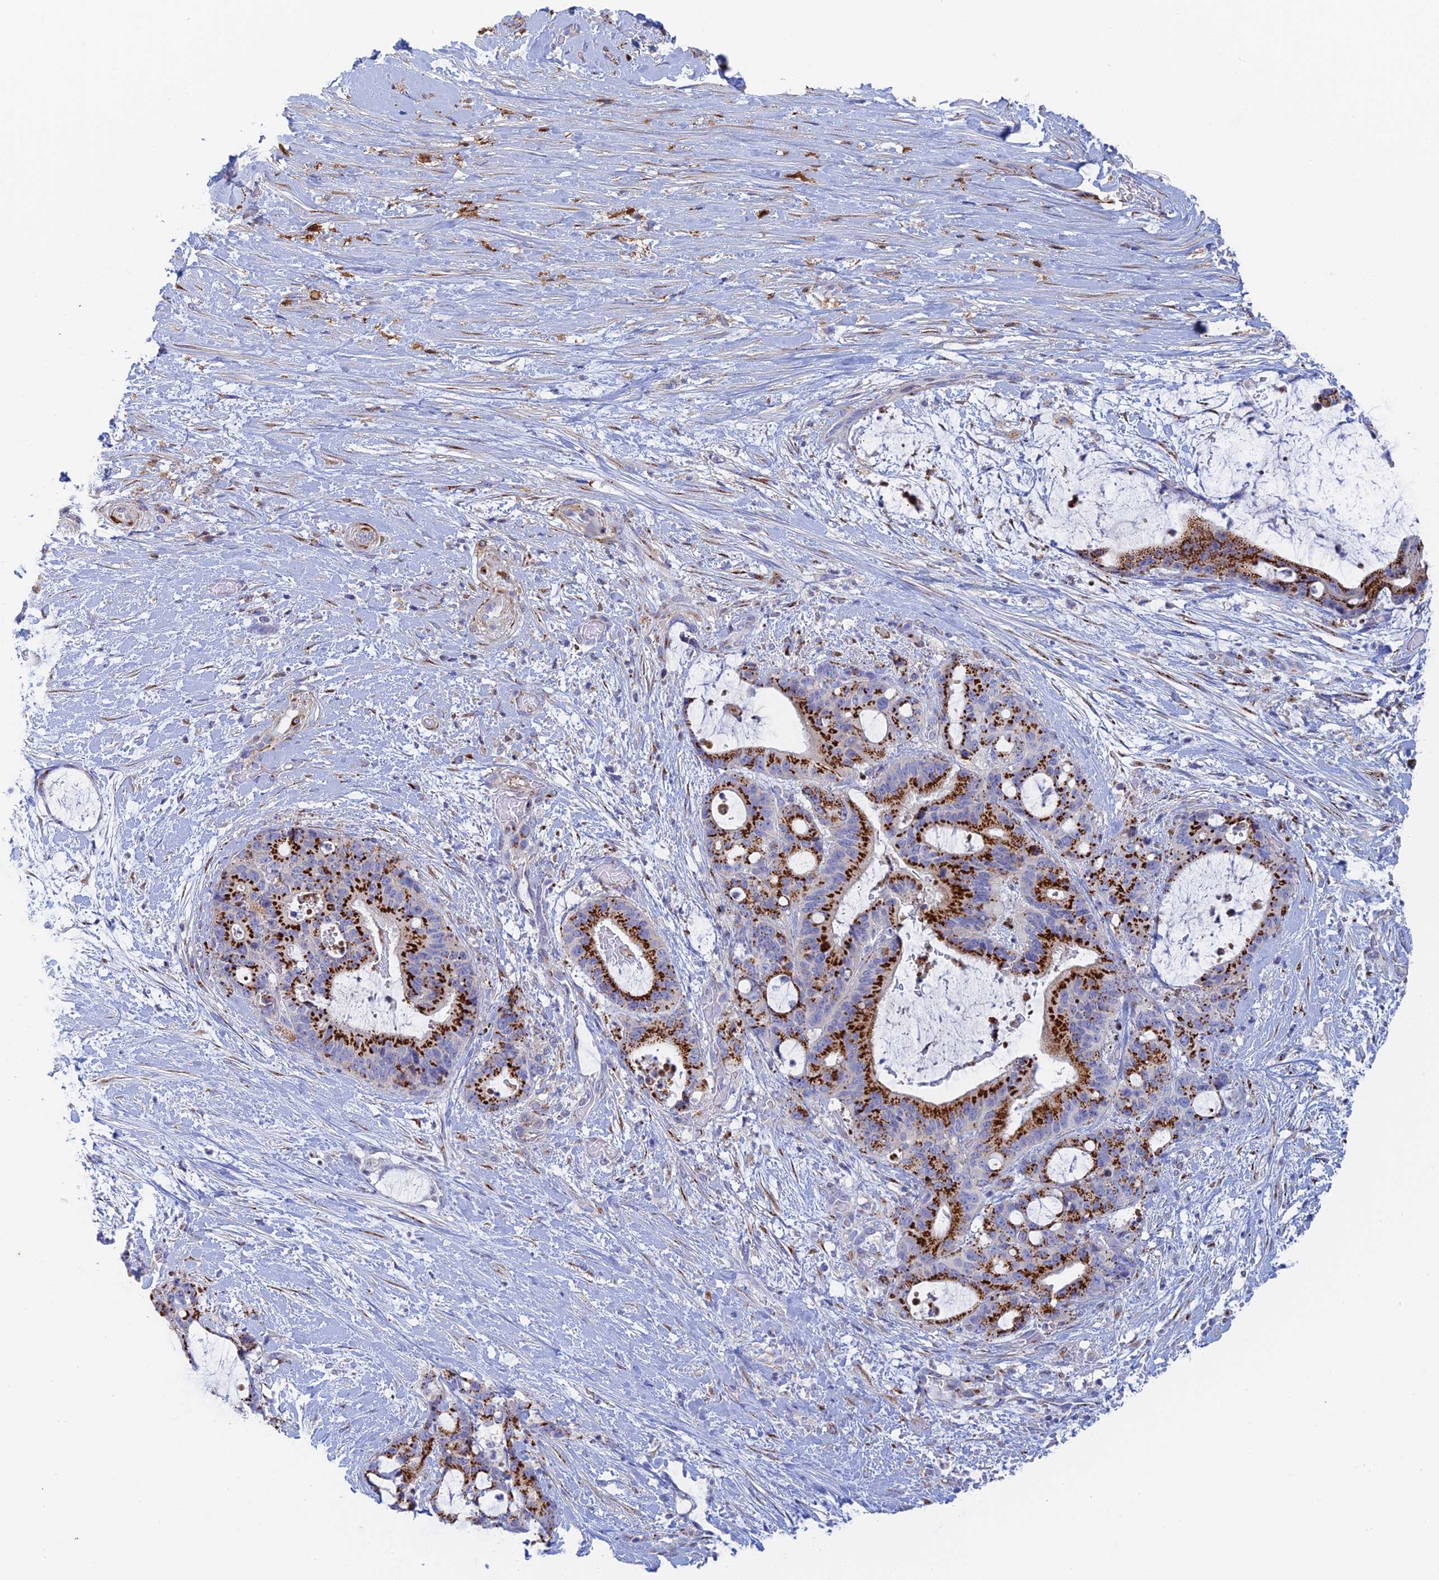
{"staining": {"intensity": "strong", "quantity": ">75%", "location": "cytoplasmic/membranous"}, "tissue": "liver cancer", "cell_type": "Tumor cells", "image_type": "cancer", "snomed": [{"axis": "morphology", "description": "Normal tissue, NOS"}, {"axis": "morphology", "description": "Cholangiocarcinoma"}, {"axis": "topography", "description": "Liver"}, {"axis": "topography", "description": "Peripheral nerve tissue"}], "caption": "Protein staining of cholangiocarcinoma (liver) tissue displays strong cytoplasmic/membranous staining in approximately >75% of tumor cells.", "gene": "SLC24A3", "patient": {"sex": "female", "age": 73}}